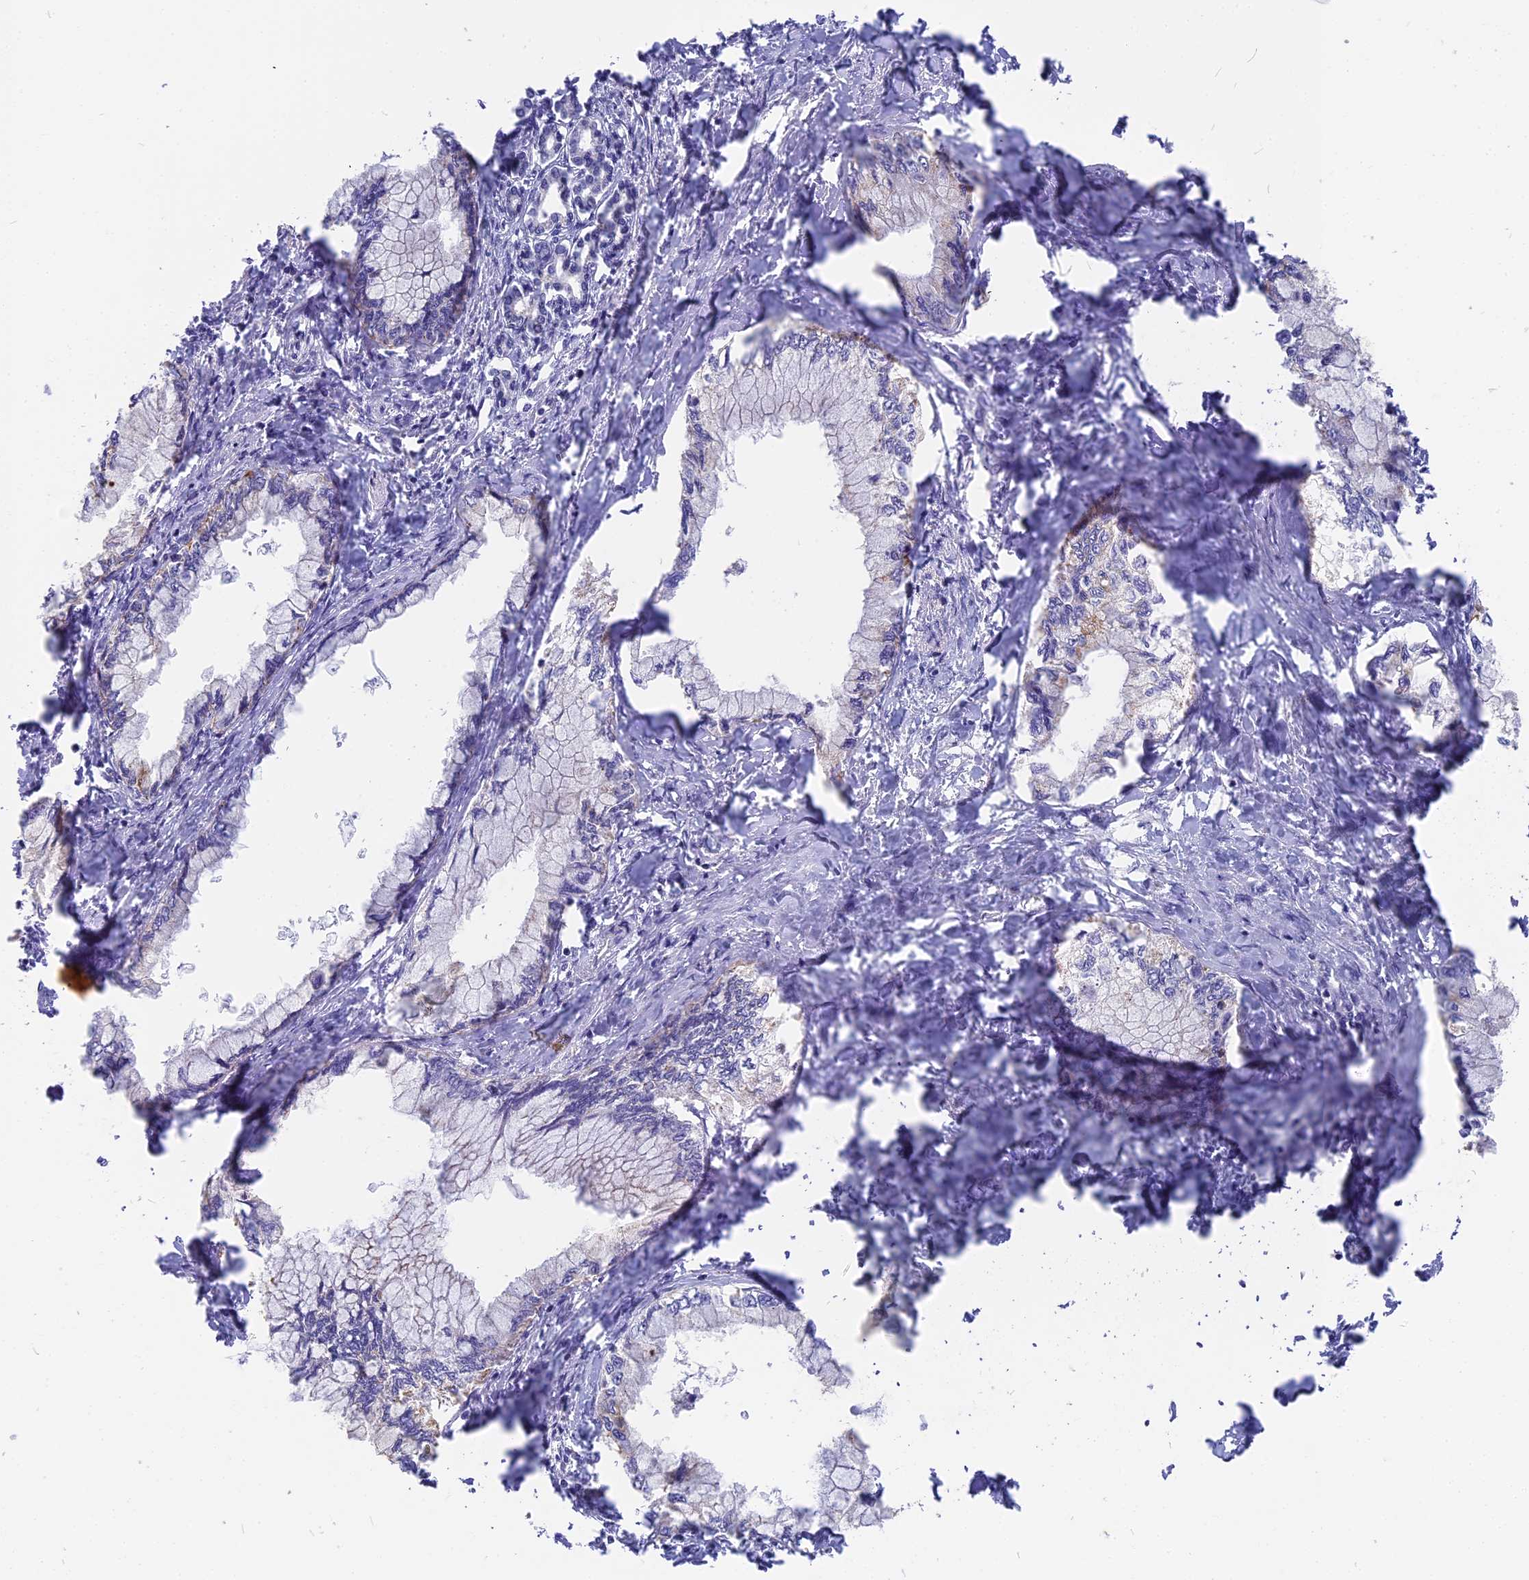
{"staining": {"intensity": "weak", "quantity": "<25%", "location": "cytoplasmic/membranous"}, "tissue": "pancreatic cancer", "cell_type": "Tumor cells", "image_type": "cancer", "snomed": [{"axis": "morphology", "description": "Adenocarcinoma, NOS"}, {"axis": "topography", "description": "Pancreas"}], "caption": "IHC of human pancreatic cancer (adenocarcinoma) shows no positivity in tumor cells.", "gene": "DTWD1", "patient": {"sex": "male", "age": 48}}